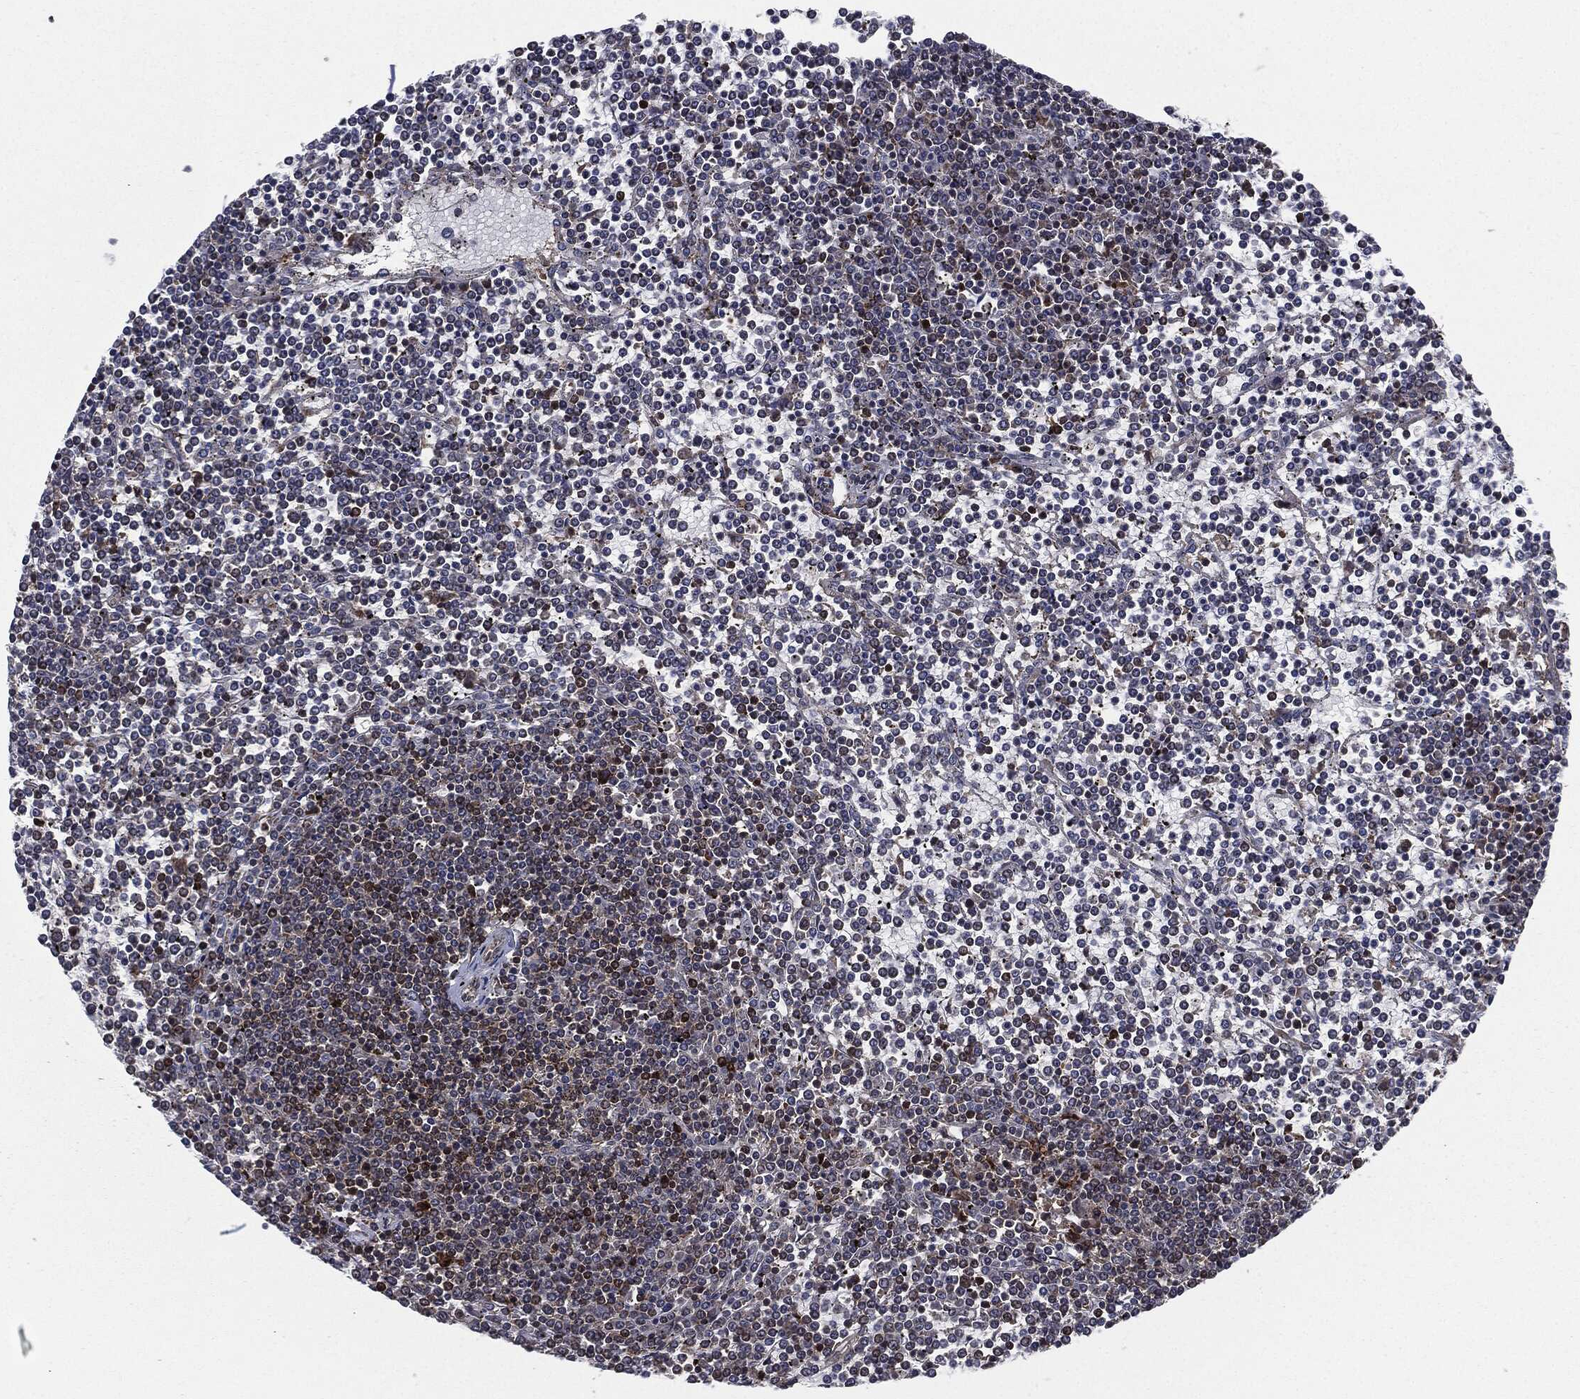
{"staining": {"intensity": "moderate", "quantity": "<25%", "location": "cytoplasmic/membranous"}, "tissue": "lymphoma", "cell_type": "Tumor cells", "image_type": "cancer", "snomed": [{"axis": "morphology", "description": "Malignant lymphoma, non-Hodgkin's type, Low grade"}, {"axis": "topography", "description": "Spleen"}], "caption": "DAB (3,3'-diaminobenzidine) immunohistochemical staining of human lymphoma demonstrates moderate cytoplasmic/membranous protein expression in about <25% of tumor cells. (DAB (3,3'-diaminobenzidine) IHC with brightfield microscopy, high magnification).", "gene": "UBR1", "patient": {"sex": "female", "age": 19}}